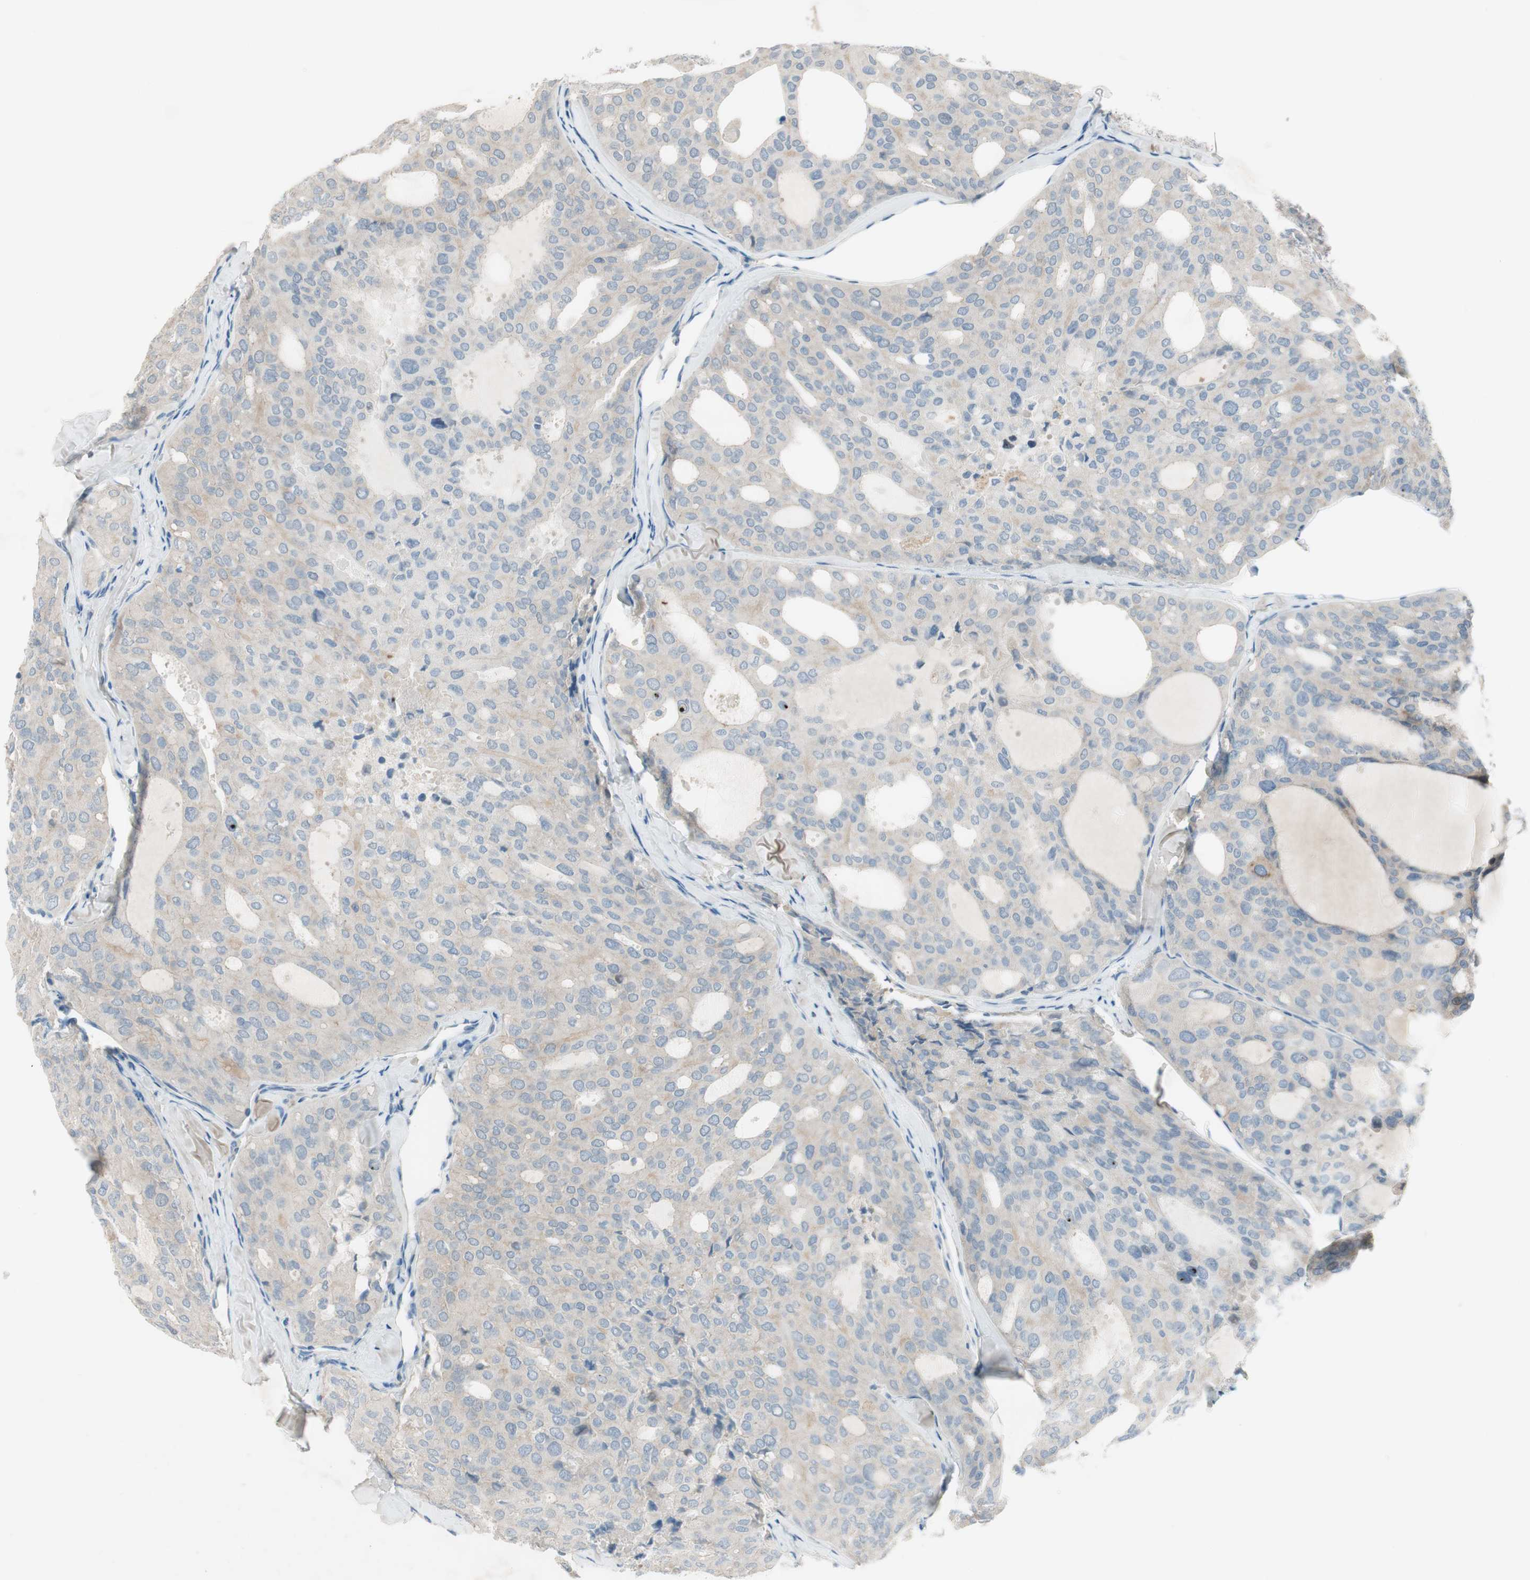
{"staining": {"intensity": "weak", "quantity": "25%-75%", "location": "cytoplasmic/membranous"}, "tissue": "thyroid cancer", "cell_type": "Tumor cells", "image_type": "cancer", "snomed": [{"axis": "morphology", "description": "Follicular adenoma carcinoma, NOS"}, {"axis": "topography", "description": "Thyroid gland"}], "caption": "Thyroid cancer stained with DAB immunohistochemistry (IHC) shows low levels of weak cytoplasmic/membranous expression in approximately 25%-75% of tumor cells.", "gene": "PRRG4", "patient": {"sex": "male", "age": 75}}